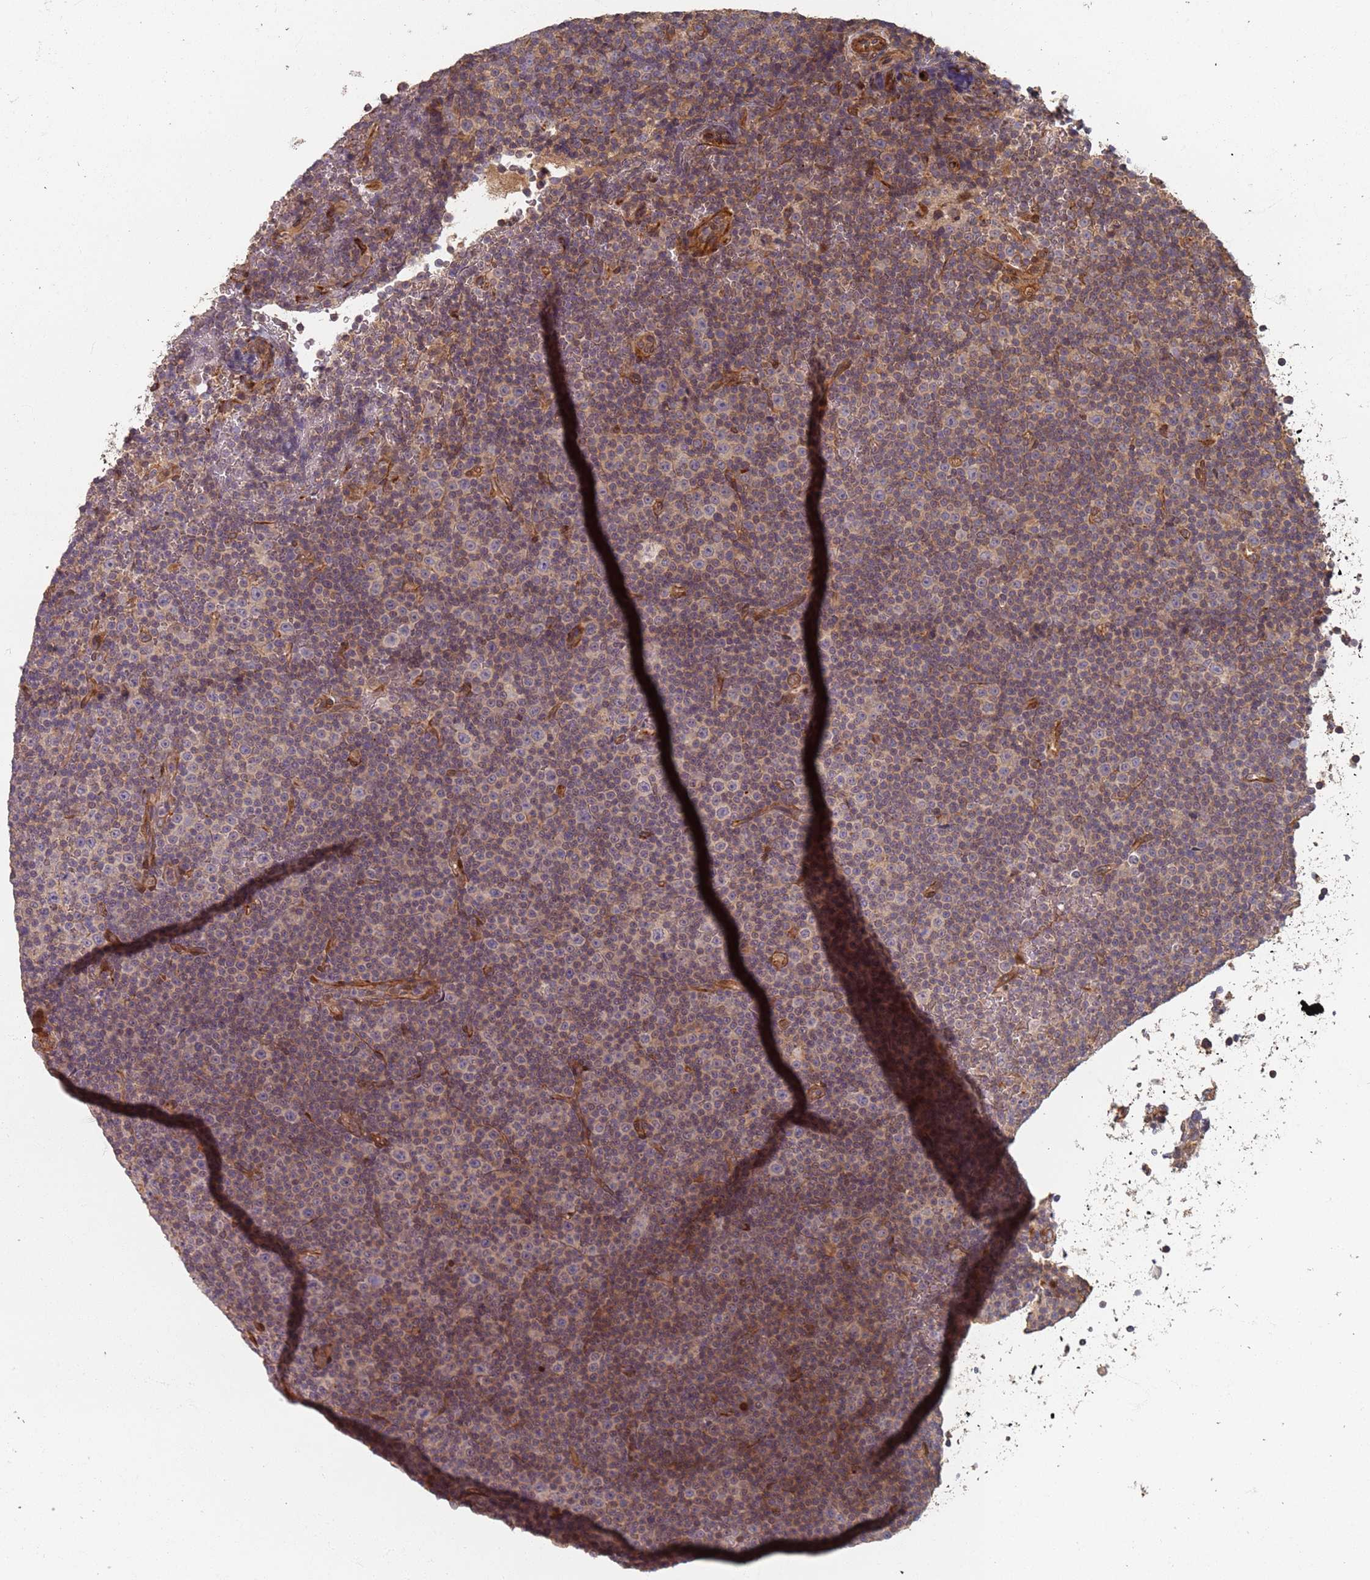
{"staining": {"intensity": "weak", "quantity": "<25%", "location": "cytoplasmic/membranous"}, "tissue": "lymphoma", "cell_type": "Tumor cells", "image_type": "cancer", "snomed": [{"axis": "morphology", "description": "Malignant lymphoma, non-Hodgkin's type, Low grade"}, {"axis": "topography", "description": "Lymph node"}], "caption": "Tumor cells show no significant protein expression in lymphoma. (Brightfield microscopy of DAB IHC at high magnification).", "gene": "SDCCAG8", "patient": {"sex": "female", "age": 67}}